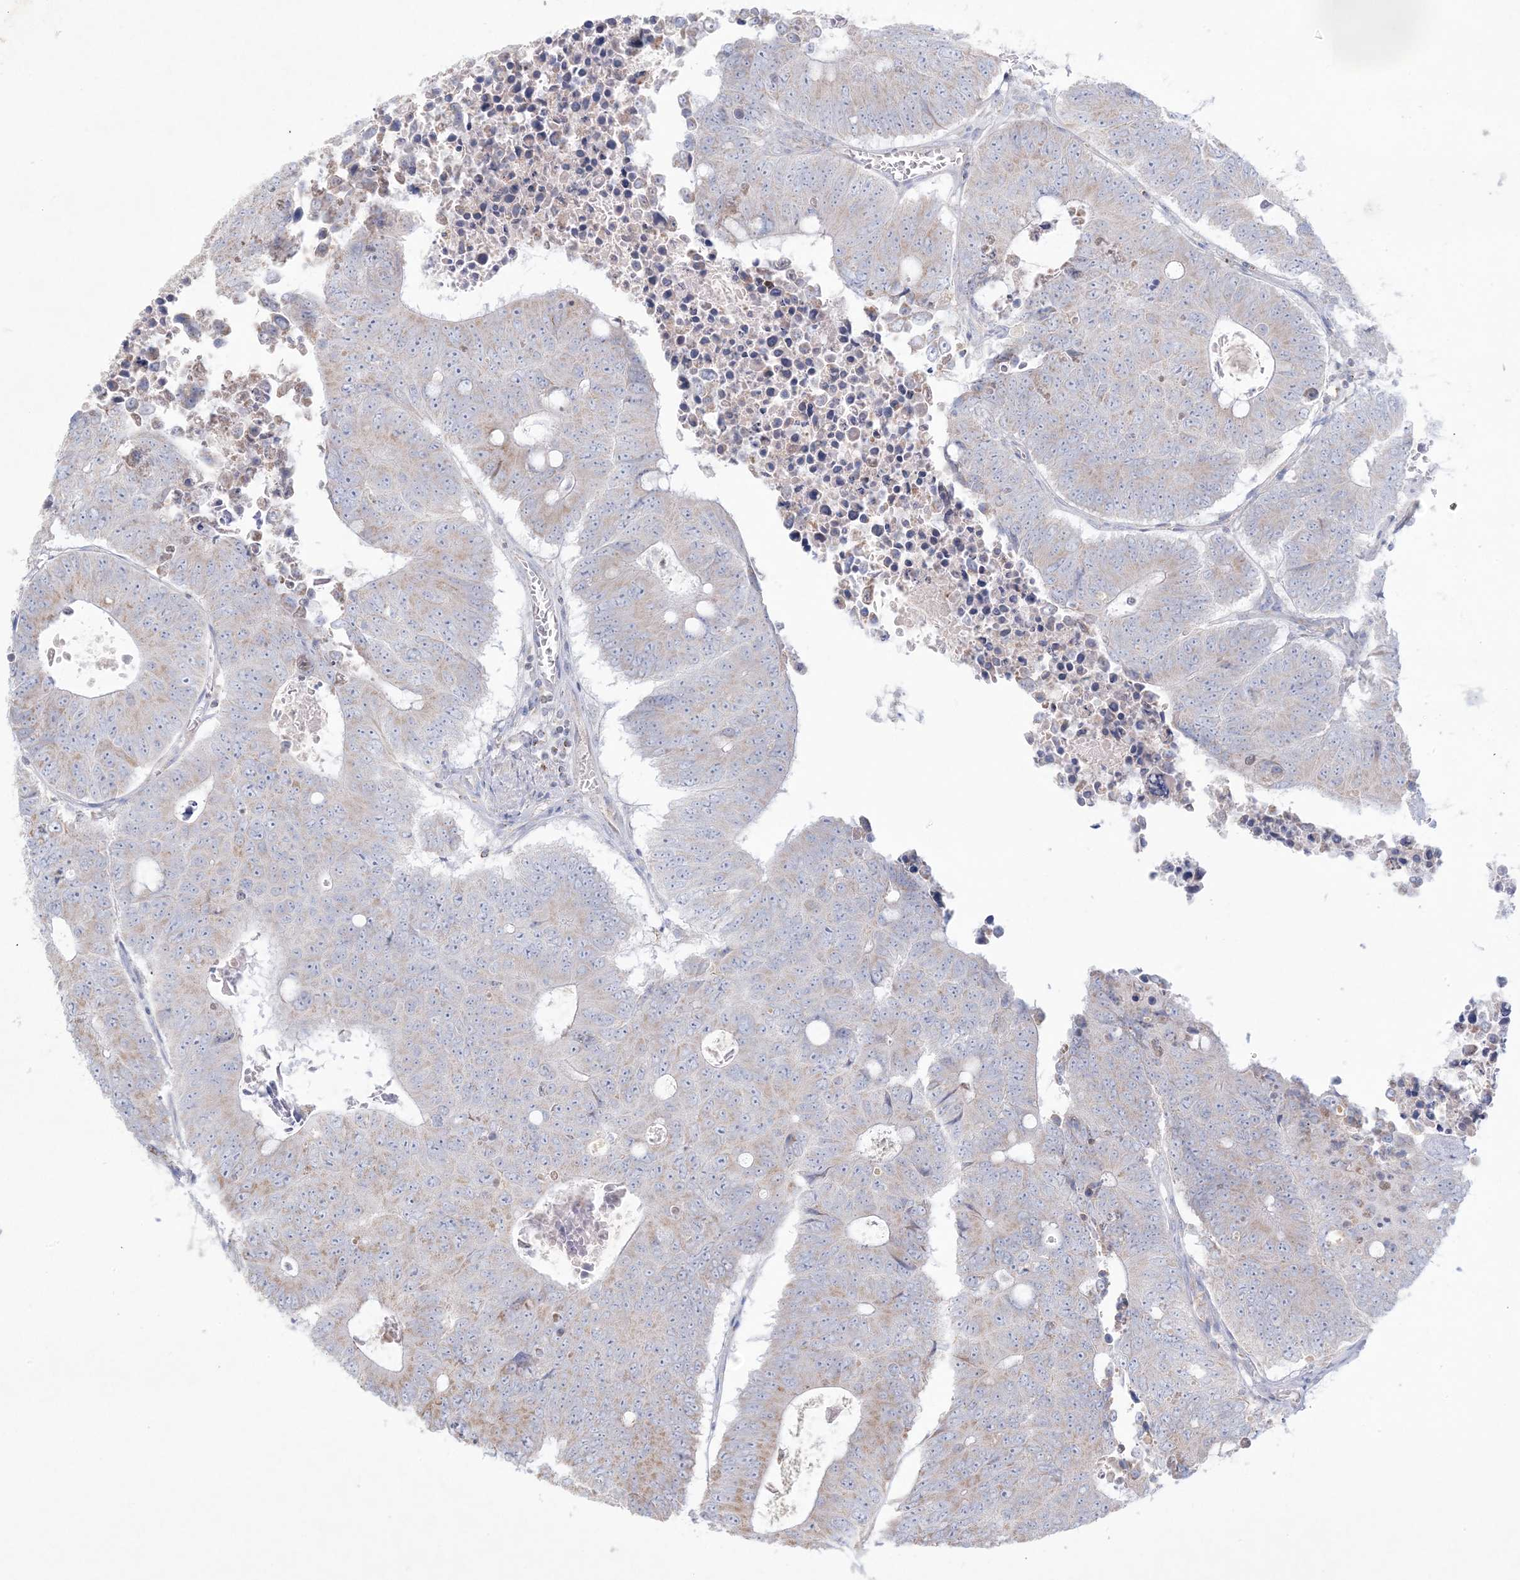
{"staining": {"intensity": "moderate", "quantity": "<25%", "location": "cytoplasmic/membranous"}, "tissue": "colorectal cancer", "cell_type": "Tumor cells", "image_type": "cancer", "snomed": [{"axis": "morphology", "description": "Adenocarcinoma, NOS"}, {"axis": "topography", "description": "Colon"}], "caption": "A micrograph of human colorectal cancer stained for a protein reveals moderate cytoplasmic/membranous brown staining in tumor cells. Immunohistochemistry (ihc) stains the protein of interest in brown and the nuclei are stained blue.", "gene": "KCTD6", "patient": {"sex": "male", "age": 87}}